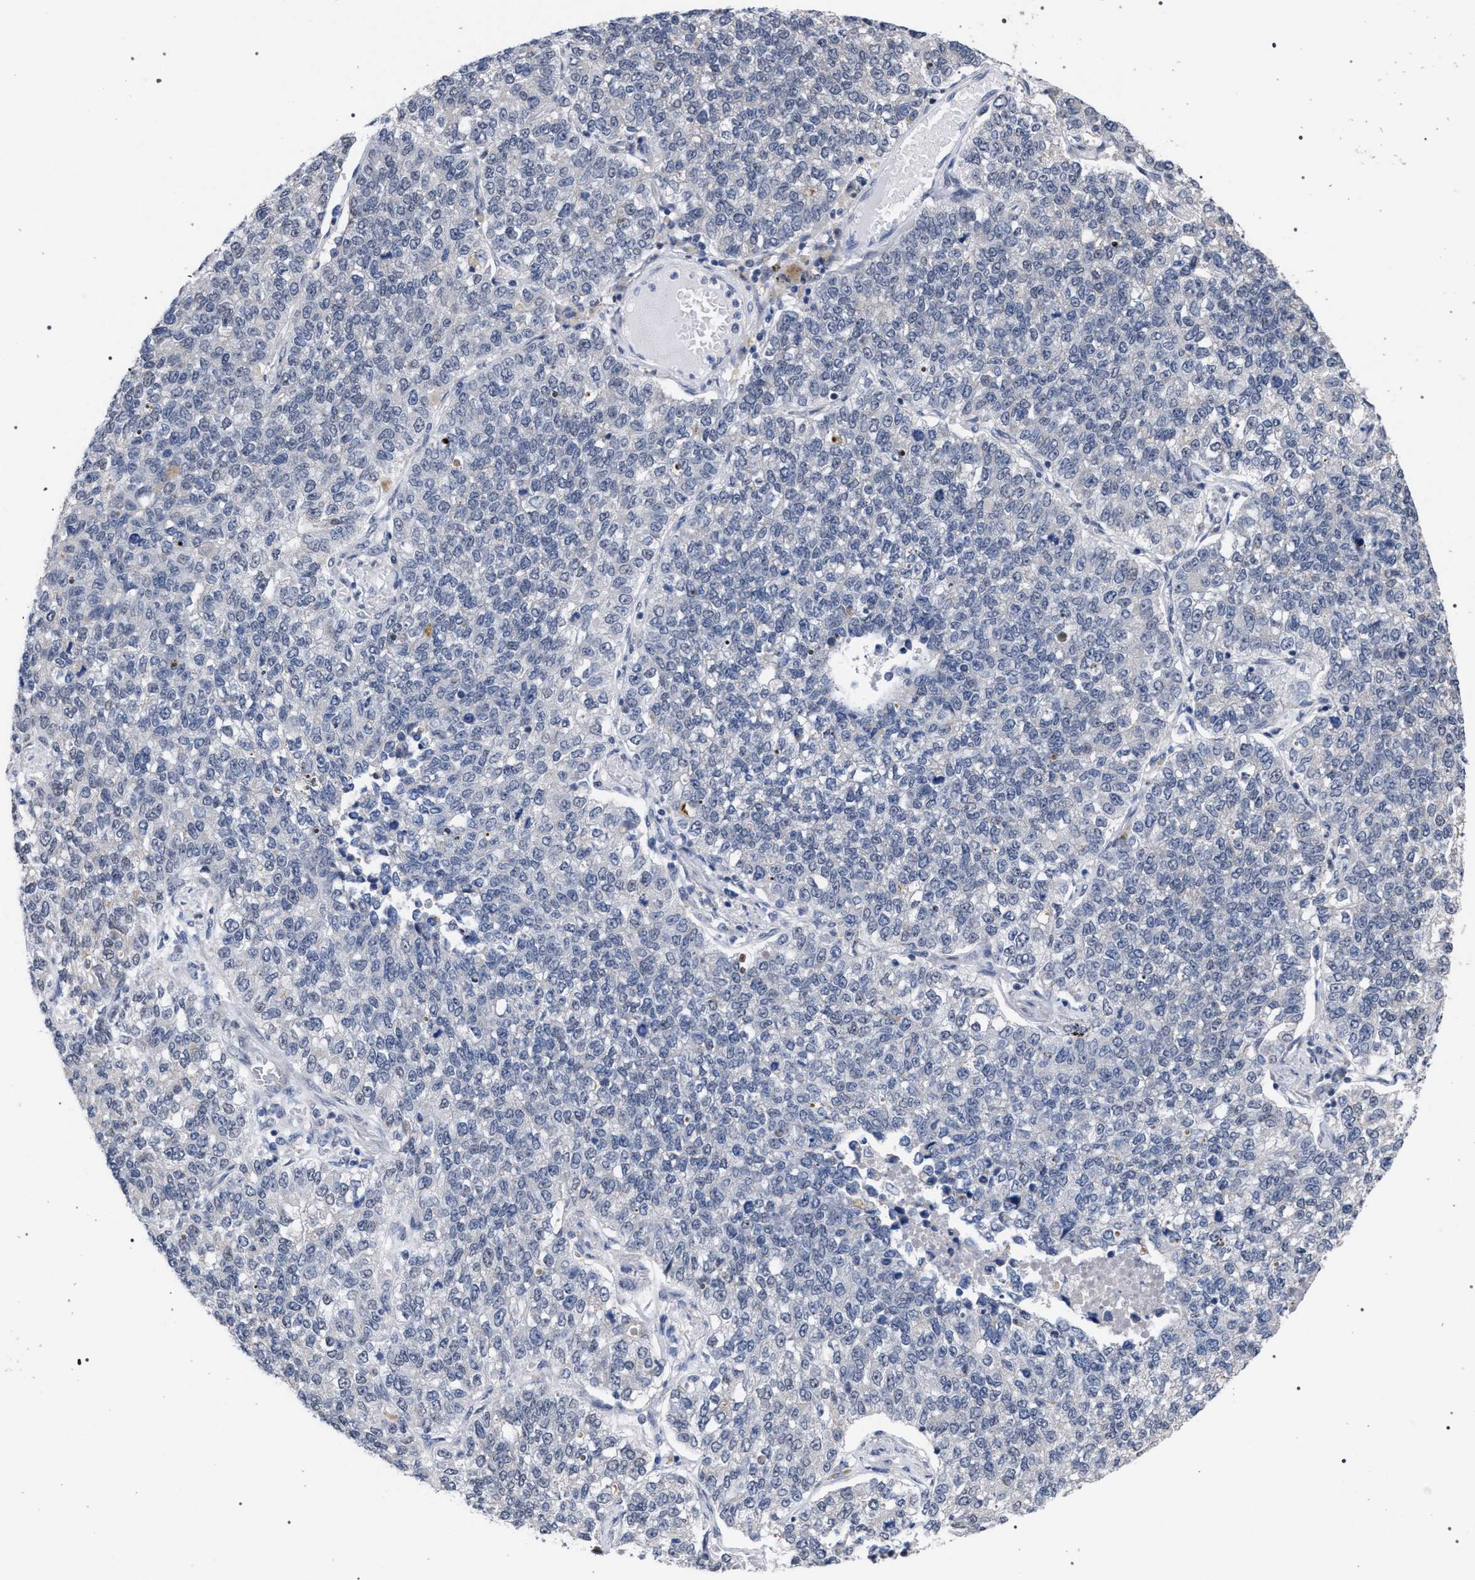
{"staining": {"intensity": "negative", "quantity": "none", "location": "none"}, "tissue": "lung cancer", "cell_type": "Tumor cells", "image_type": "cancer", "snomed": [{"axis": "morphology", "description": "Adenocarcinoma, NOS"}, {"axis": "topography", "description": "Lung"}], "caption": "Lung cancer (adenocarcinoma) stained for a protein using immunohistochemistry (IHC) demonstrates no positivity tumor cells.", "gene": "GOLGA2", "patient": {"sex": "male", "age": 49}}